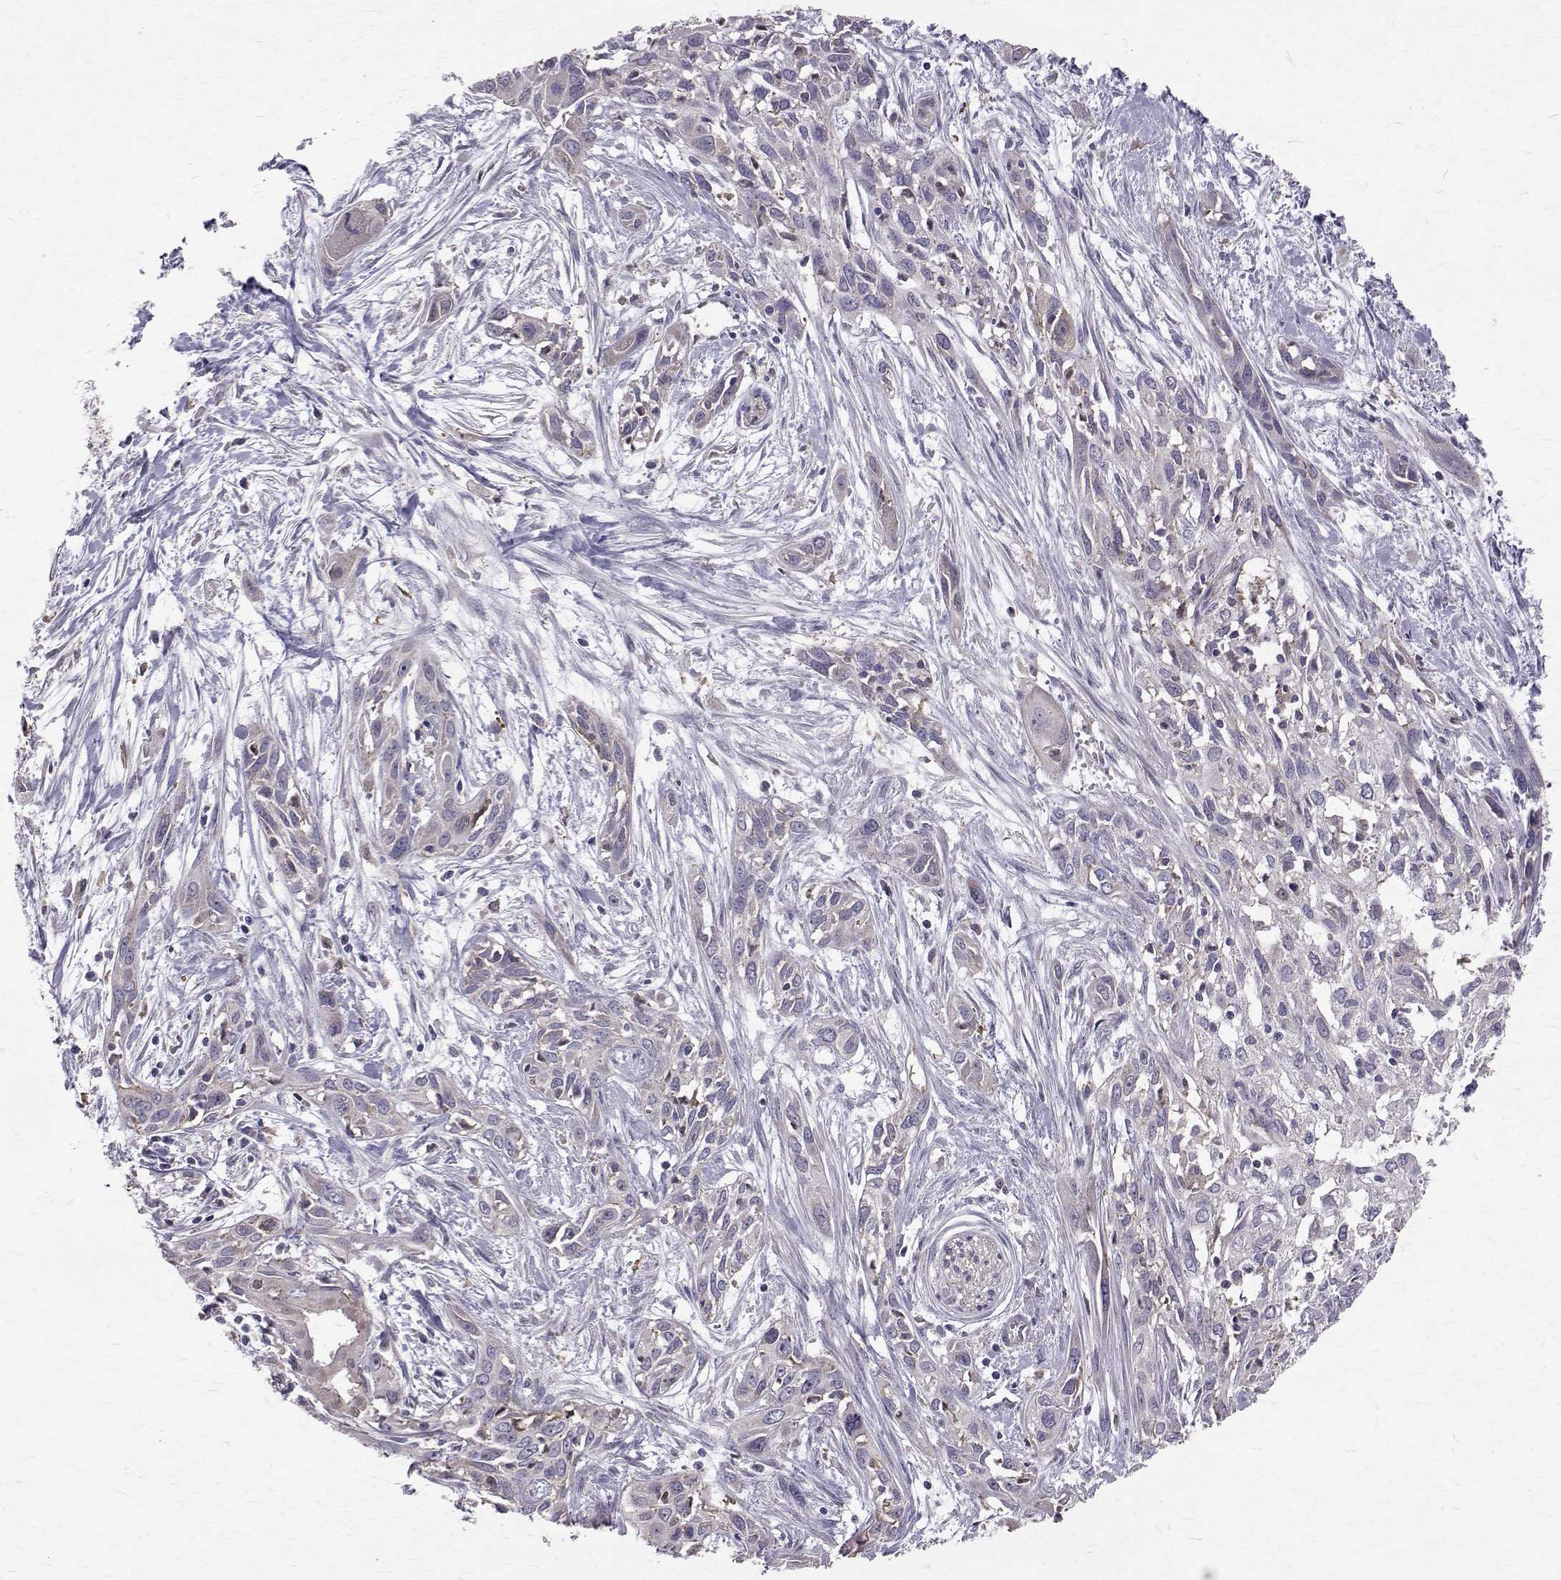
{"staining": {"intensity": "negative", "quantity": "none", "location": "none"}, "tissue": "pancreatic cancer", "cell_type": "Tumor cells", "image_type": "cancer", "snomed": [{"axis": "morphology", "description": "Adenocarcinoma, NOS"}, {"axis": "topography", "description": "Pancreas"}], "caption": "Immunohistochemical staining of pancreatic cancer demonstrates no significant expression in tumor cells.", "gene": "CCDC89", "patient": {"sex": "female", "age": 55}}